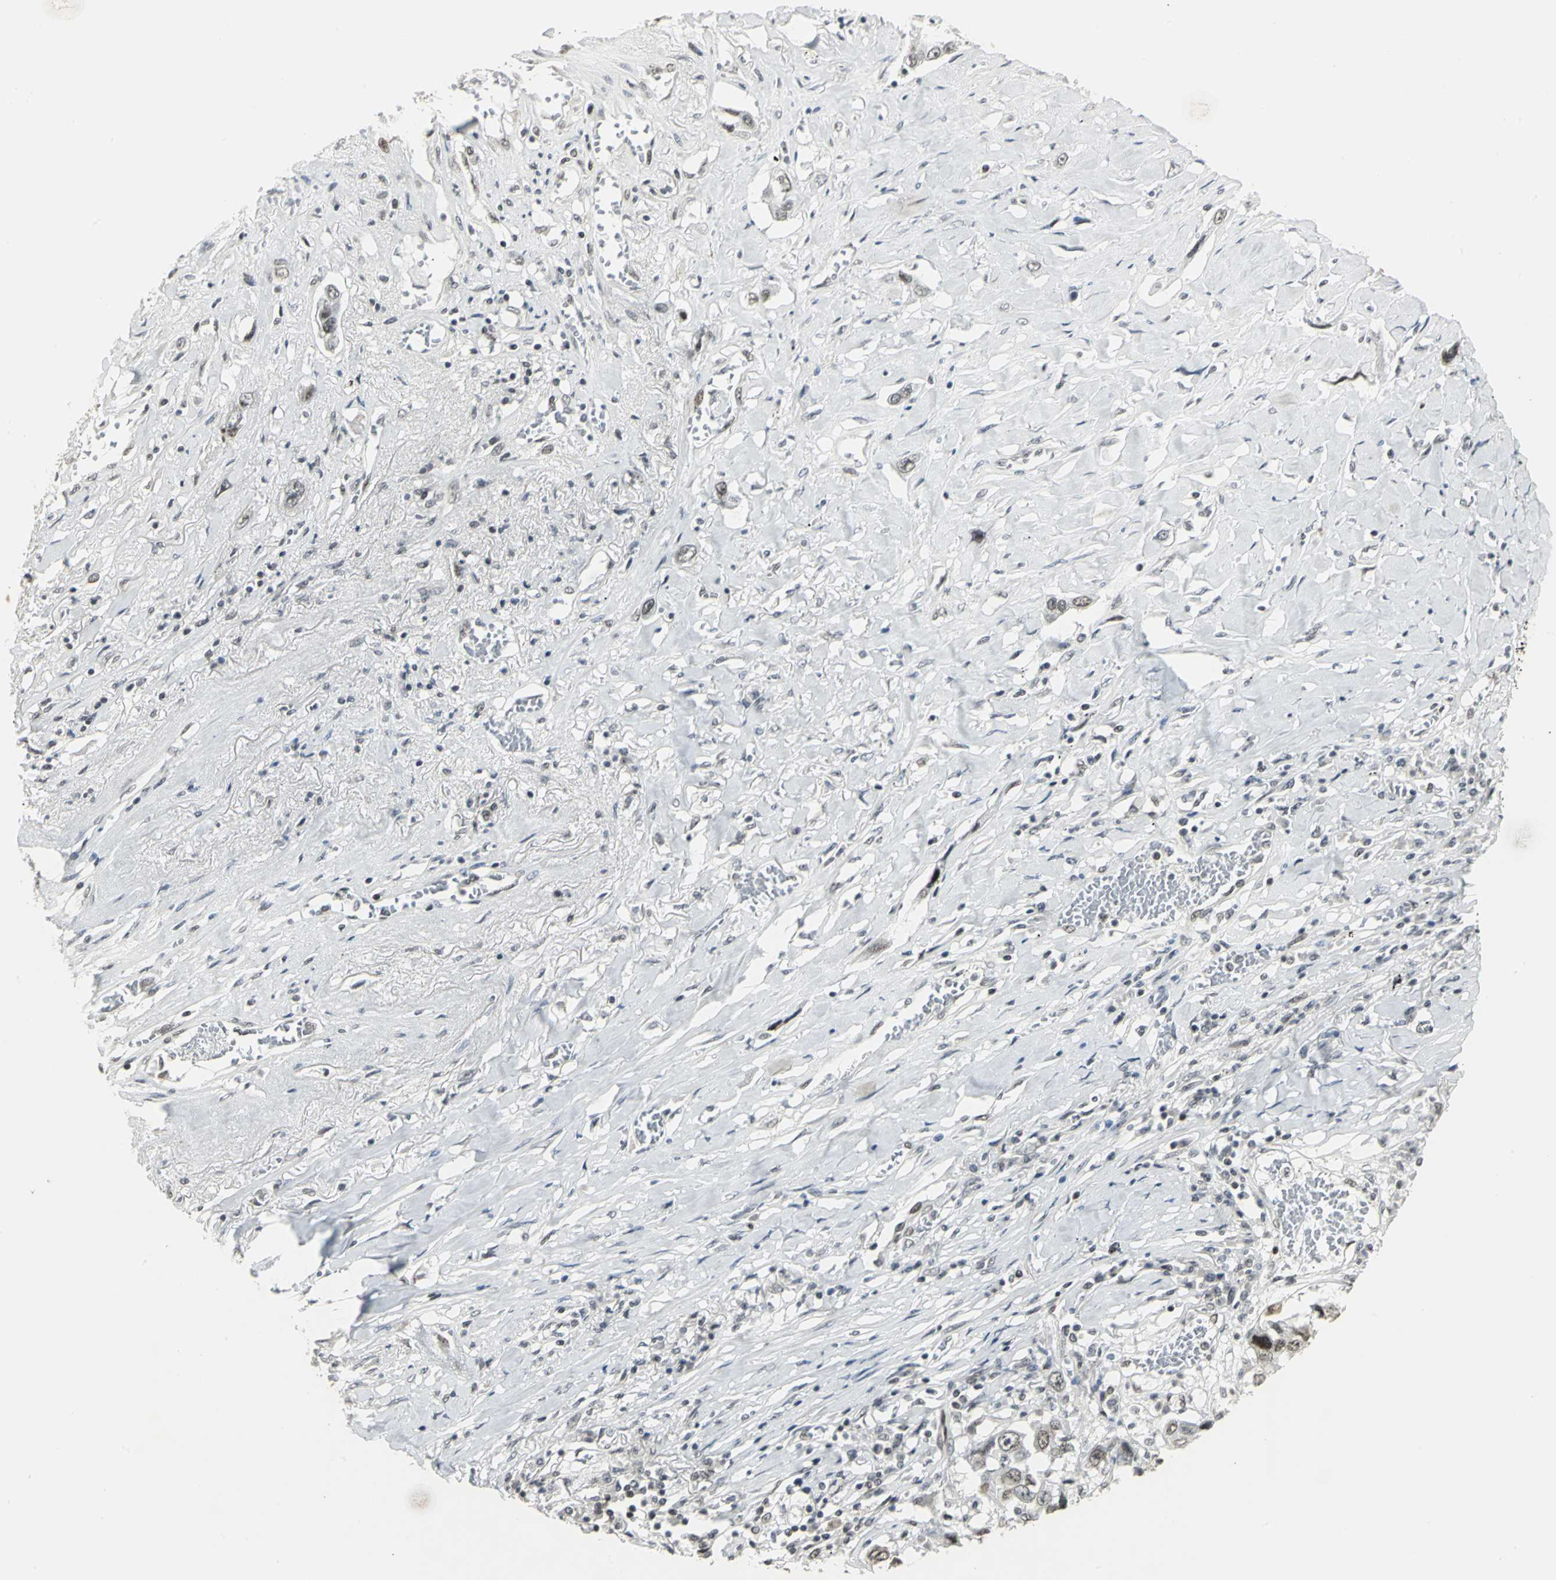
{"staining": {"intensity": "strong", "quantity": "25%-75%", "location": "nuclear"}, "tissue": "lung cancer", "cell_type": "Tumor cells", "image_type": "cancer", "snomed": [{"axis": "morphology", "description": "Squamous cell carcinoma, NOS"}, {"axis": "topography", "description": "Lung"}], "caption": "There is high levels of strong nuclear positivity in tumor cells of lung squamous cell carcinoma, as demonstrated by immunohistochemical staining (brown color).", "gene": "CBX3", "patient": {"sex": "male", "age": 71}}